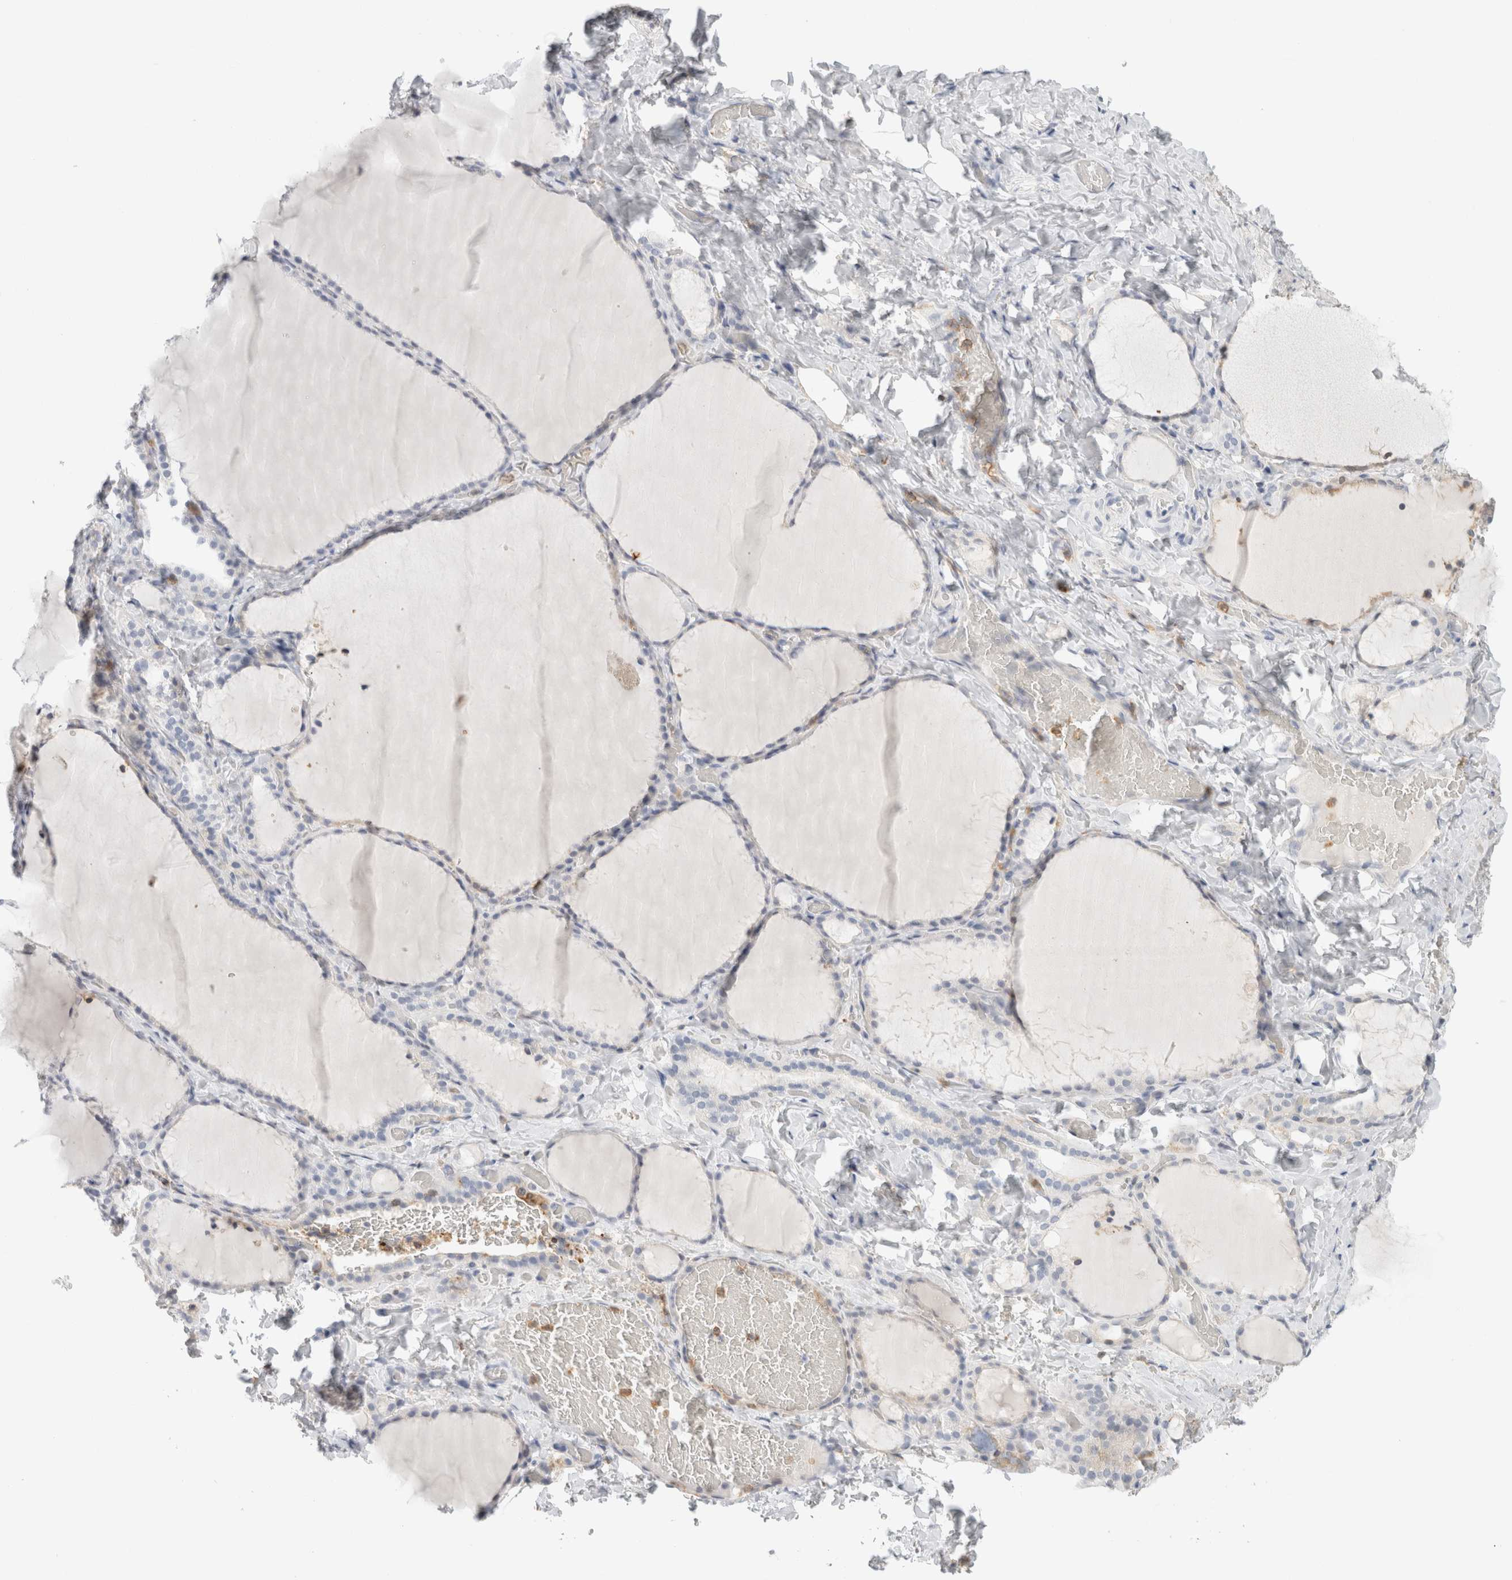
{"staining": {"intensity": "negative", "quantity": "none", "location": "none"}, "tissue": "thyroid gland", "cell_type": "Glandular cells", "image_type": "normal", "snomed": [{"axis": "morphology", "description": "Normal tissue, NOS"}, {"axis": "topography", "description": "Thyroid gland"}], "caption": "A photomicrograph of thyroid gland stained for a protein demonstrates no brown staining in glandular cells. The staining is performed using DAB brown chromogen with nuclei counter-stained in using hematoxylin.", "gene": "P2RY2", "patient": {"sex": "female", "age": 22}}